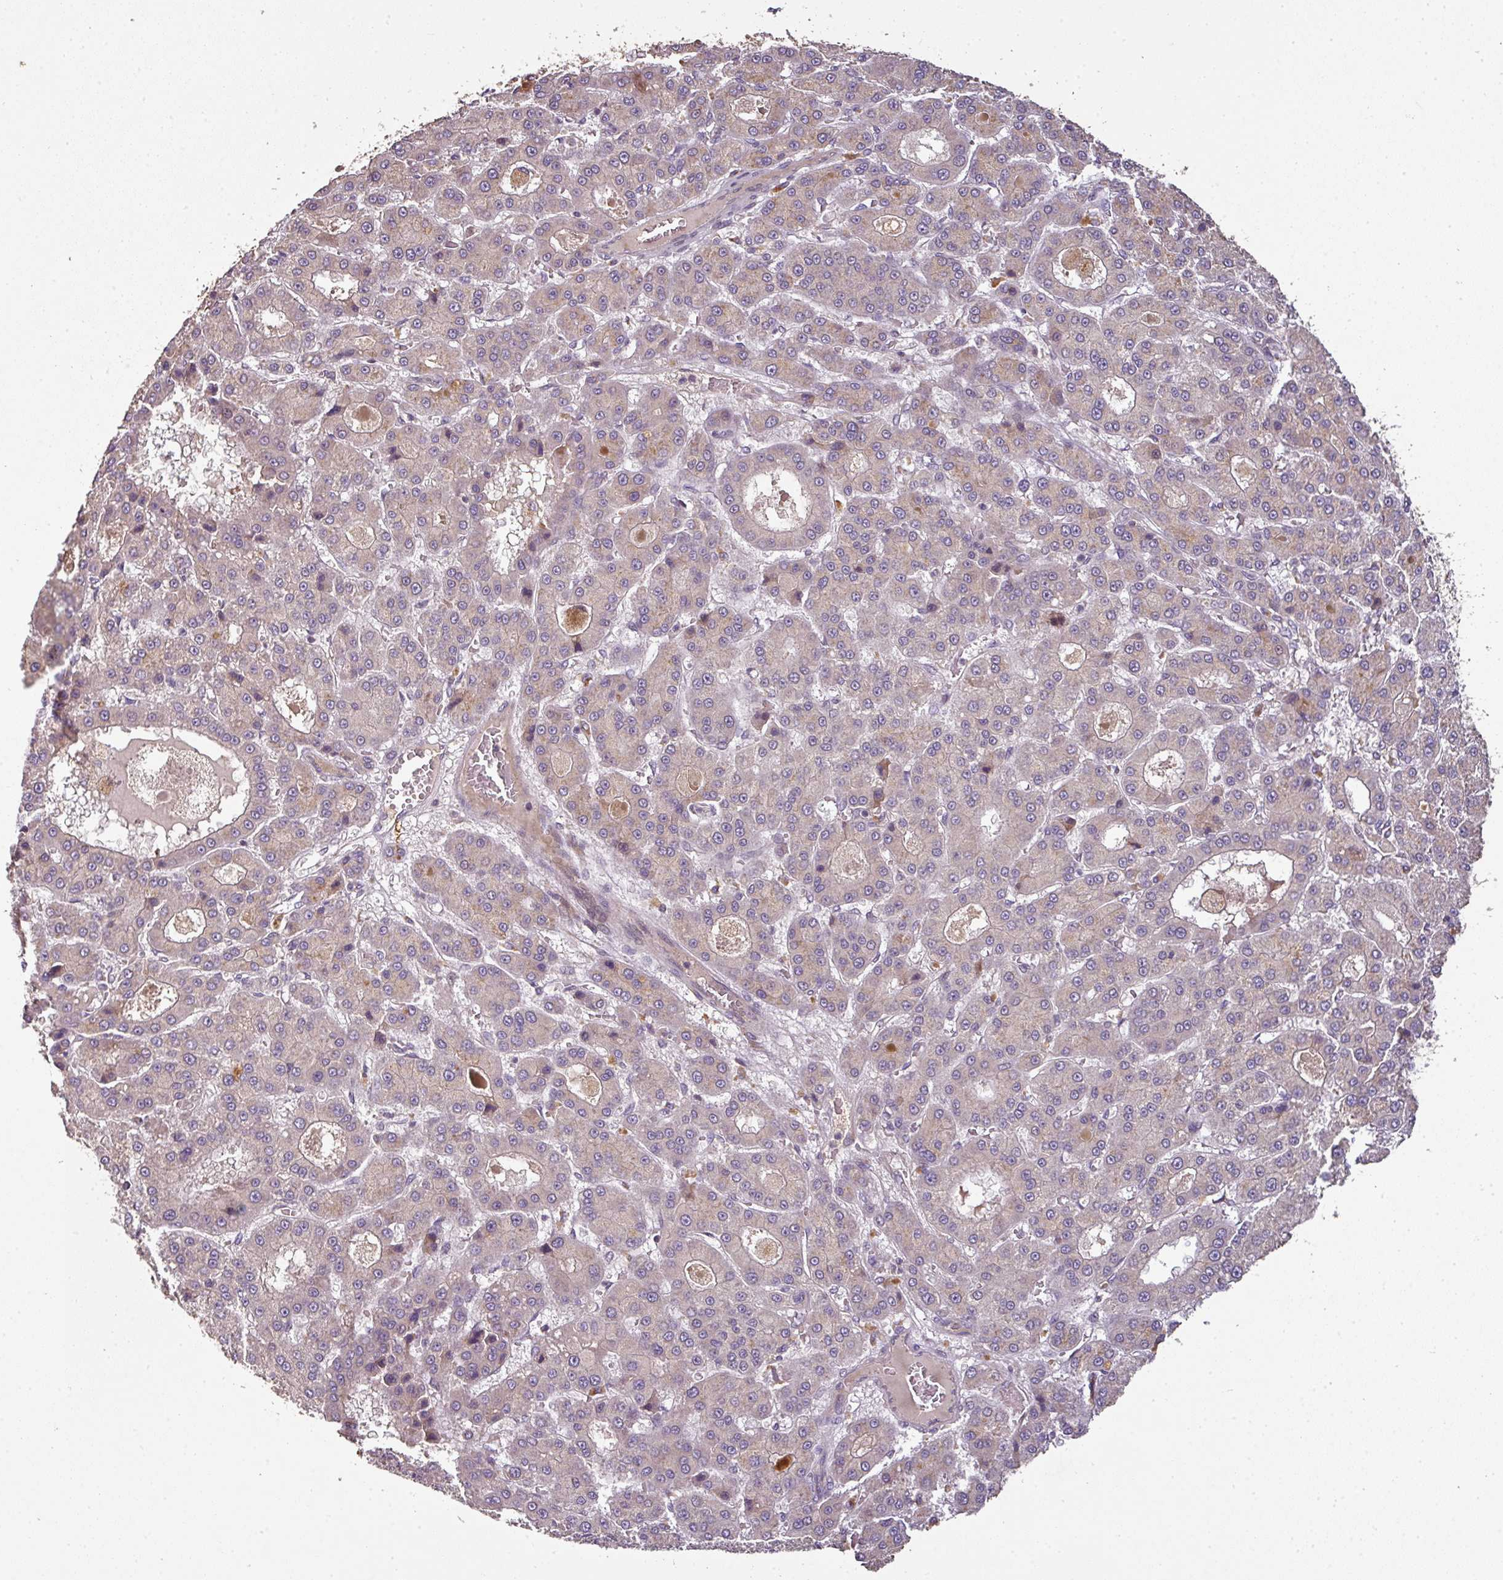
{"staining": {"intensity": "negative", "quantity": "none", "location": "none"}, "tissue": "liver cancer", "cell_type": "Tumor cells", "image_type": "cancer", "snomed": [{"axis": "morphology", "description": "Carcinoma, Hepatocellular, NOS"}, {"axis": "topography", "description": "Liver"}], "caption": "Immunohistochemistry photomicrograph of human liver cancer stained for a protein (brown), which shows no staining in tumor cells.", "gene": "SPCS3", "patient": {"sex": "male", "age": 70}}